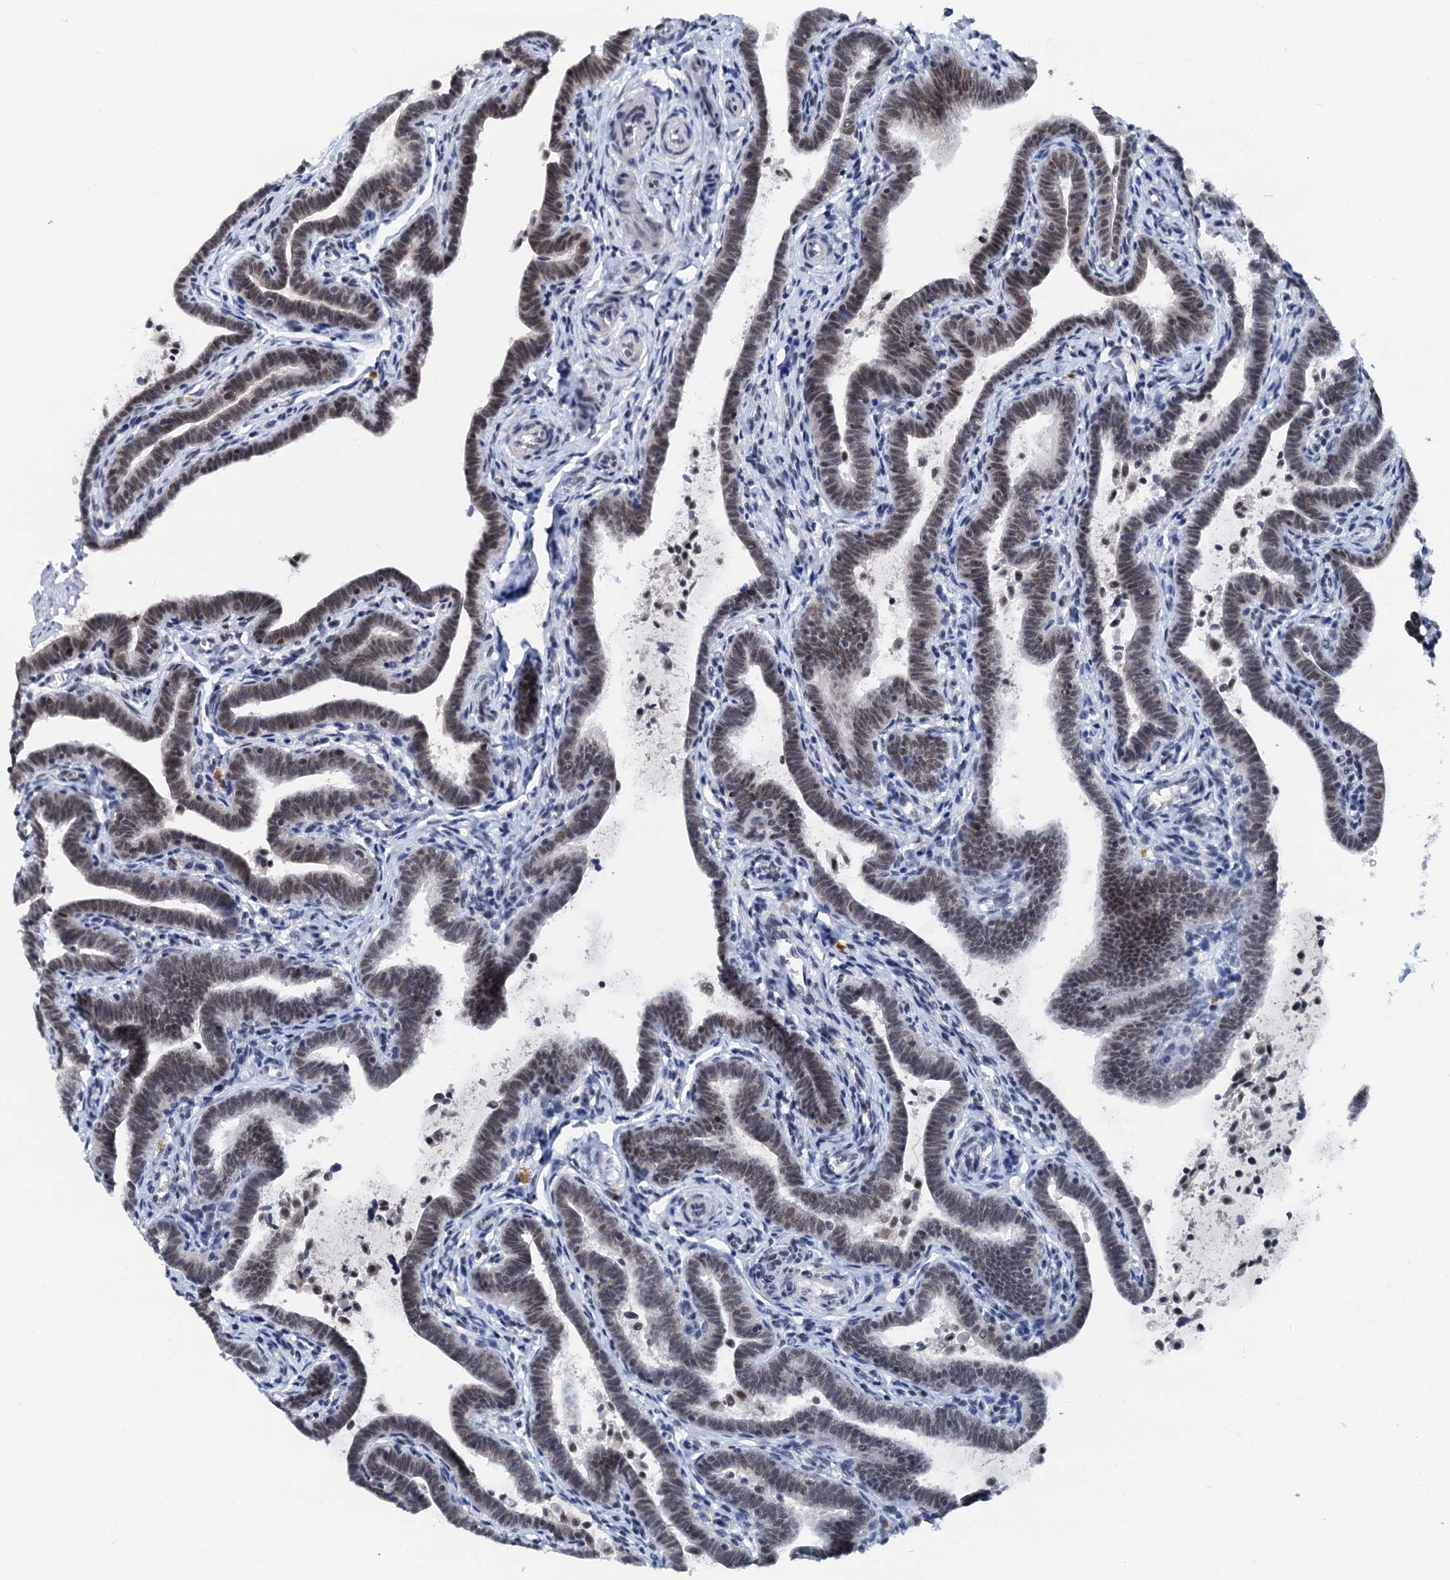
{"staining": {"intensity": "moderate", "quantity": ">75%", "location": "nuclear"}, "tissue": "fallopian tube", "cell_type": "Glandular cells", "image_type": "normal", "snomed": [{"axis": "morphology", "description": "Normal tissue, NOS"}, {"axis": "topography", "description": "Fallopian tube"}], "caption": "Glandular cells demonstrate moderate nuclear staining in about >75% of cells in normal fallopian tube.", "gene": "SNRPD1", "patient": {"sex": "female", "age": 36}}